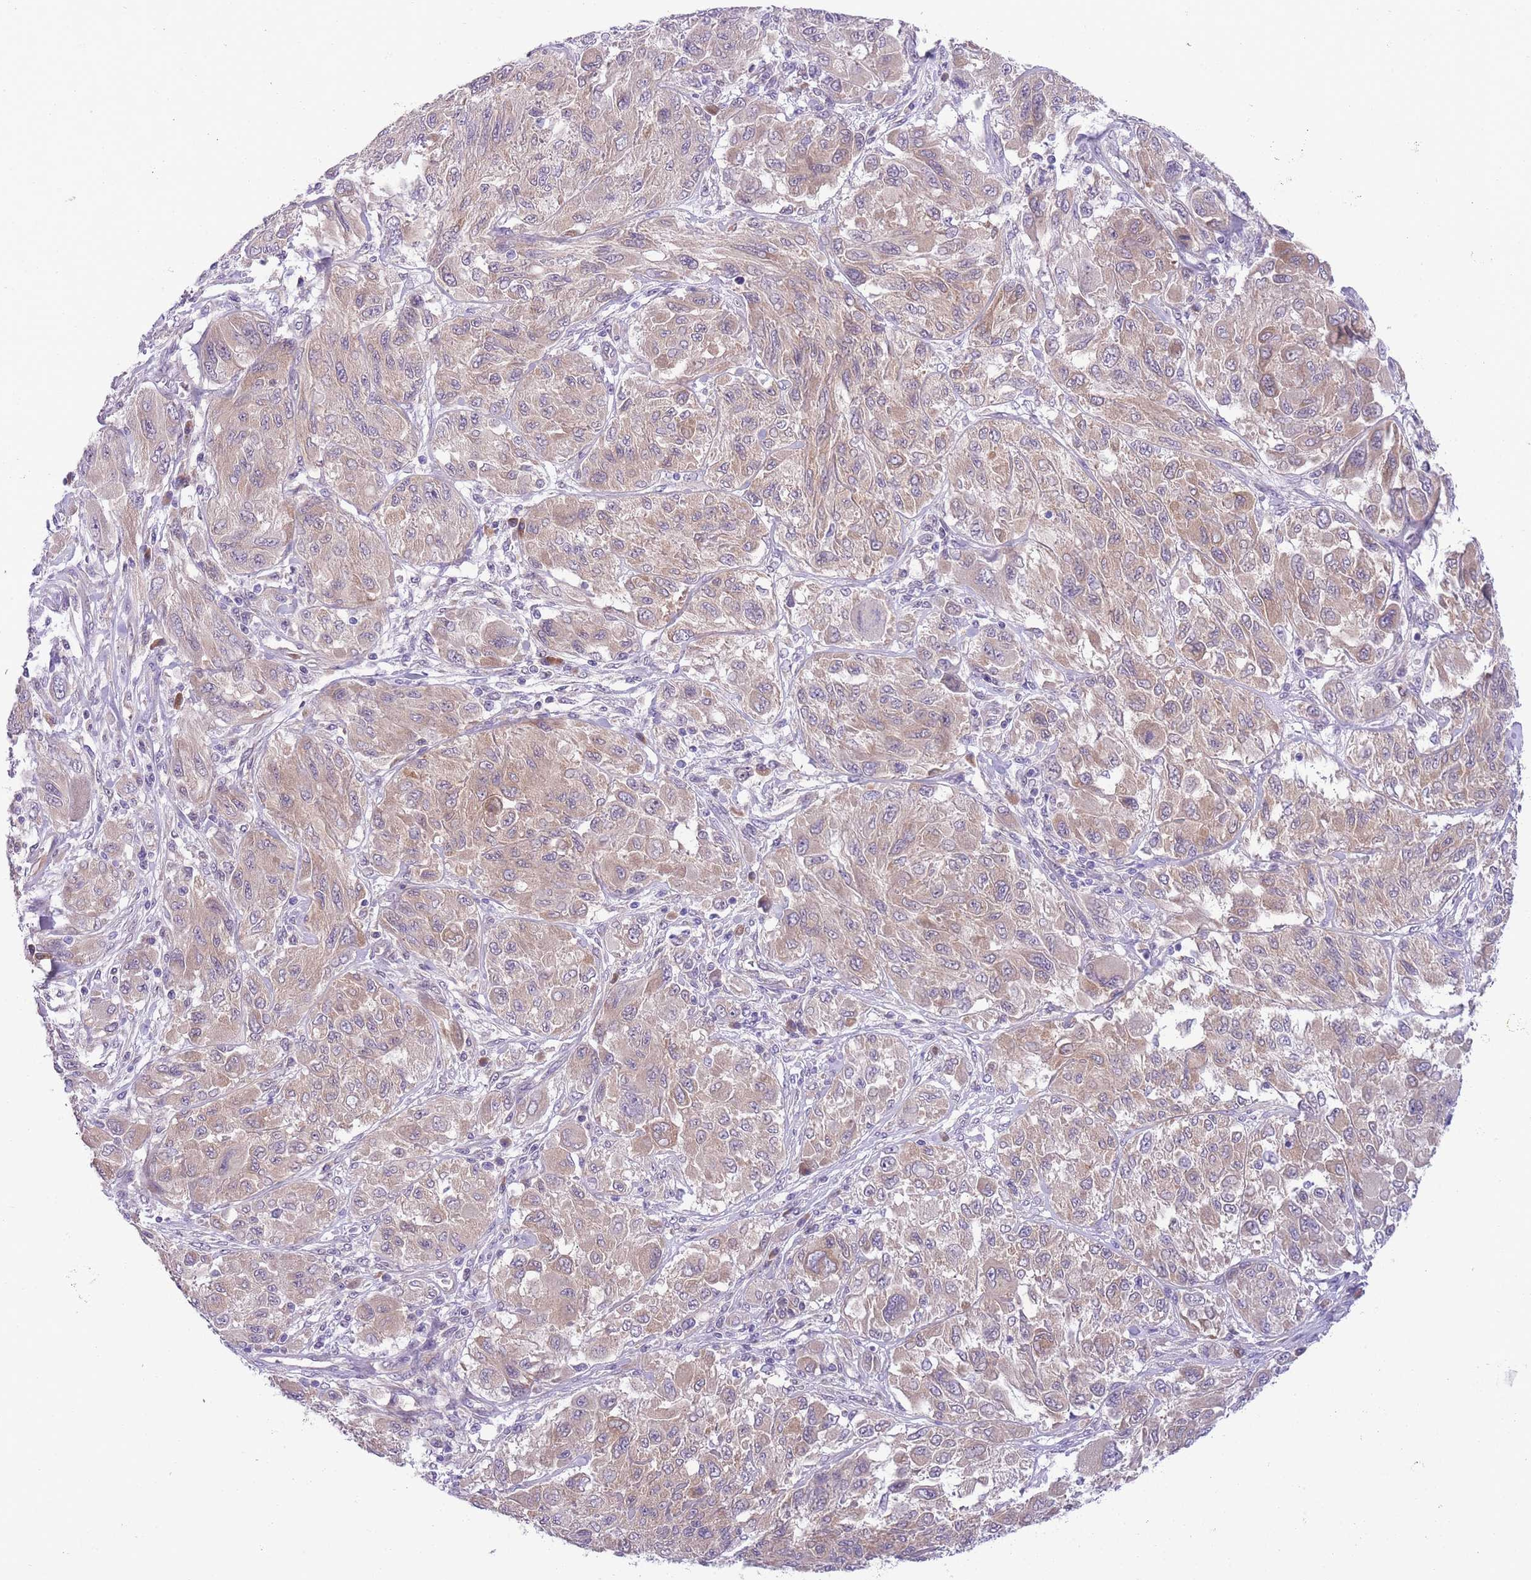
{"staining": {"intensity": "weak", "quantity": ">75%", "location": "cytoplasmic/membranous"}, "tissue": "melanoma", "cell_type": "Tumor cells", "image_type": "cancer", "snomed": [{"axis": "morphology", "description": "Malignant melanoma, NOS"}, {"axis": "topography", "description": "Skin"}], "caption": "Human melanoma stained with a brown dye reveals weak cytoplasmic/membranous positive expression in approximately >75% of tumor cells.", "gene": "WWOX", "patient": {"sex": "female", "age": 91}}